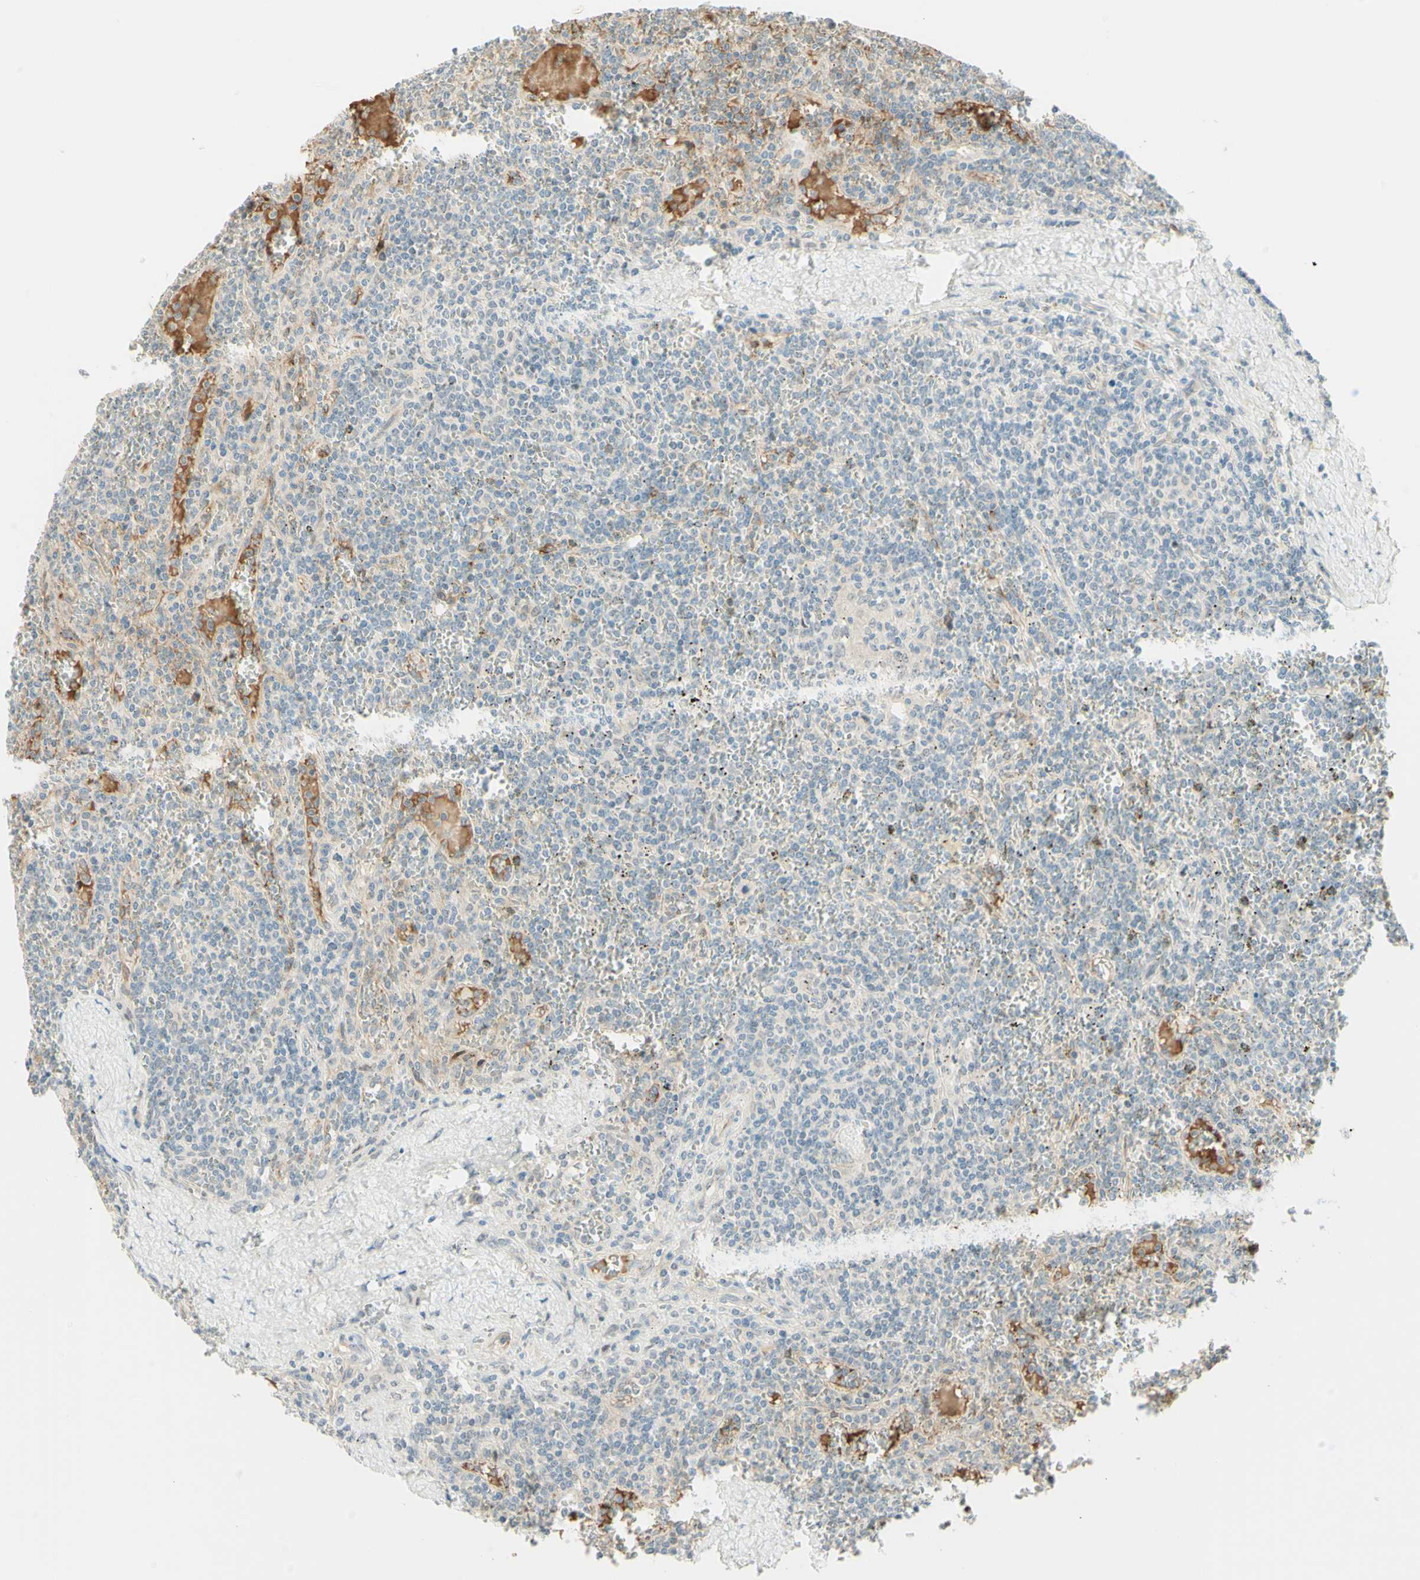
{"staining": {"intensity": "negative", "quantity": "none", "location": "none"}, "tissue": "lymphoma", "cell_type": "Tumor cells", "image_type": "cancer", "snomed": [{"axis": "morphology", "description": "Malignant lymphoma, non-Hodgkin's type, Low grade"}, {"axis": "topography", "description": "Spleen"}], "caption": "Immunohistochemistry (IHC) image of lymphoma stained for a protein (brown), which demonstrates no expression in tumor cells. Nuclei are stained in blue.", "gene": "ANGPT2", "patient": {"sex": "female", "age": 19}}